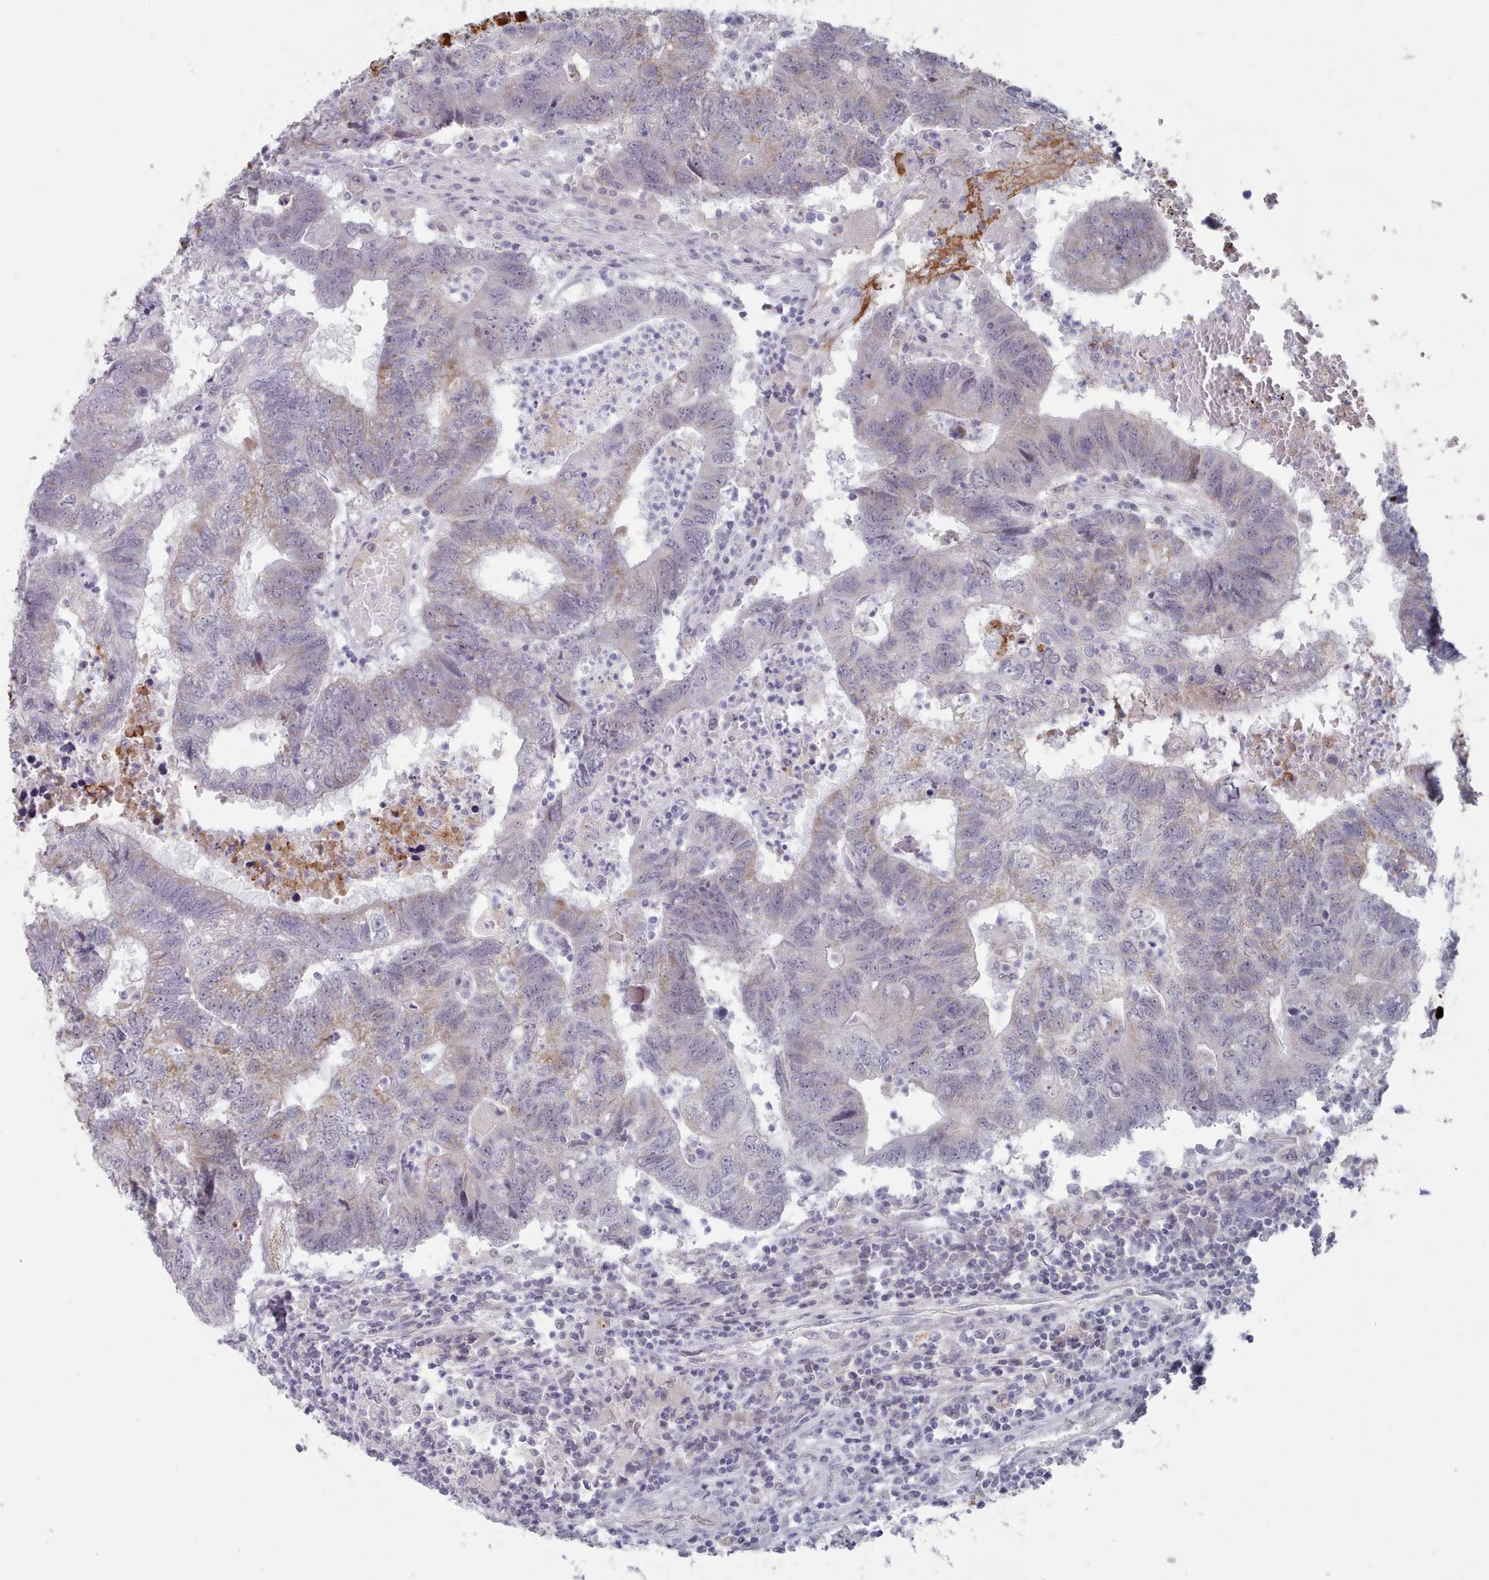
{"staining": {"intensity": "weak", "quantity": "25%-75%", "location": "cytoplasmic/membranous"}, "tissue": "colorectal cancer", "cell_type": "Tumor cells", "image_type": "cancer", "snomed": [{"axis": "morphology", "description": "Adenocarcinoma, NOS"}, {"axis": "topography", "description": "Colon"}], "caption": "Immunohistochemical staining of adenocarcinoma (colorectal) displays low levels of weak cytoplasmic/membranous expression in about 25%-75% of tumor cells.", "gene": "TRARG1", "patient": {"sex": "female", "age": 48}}